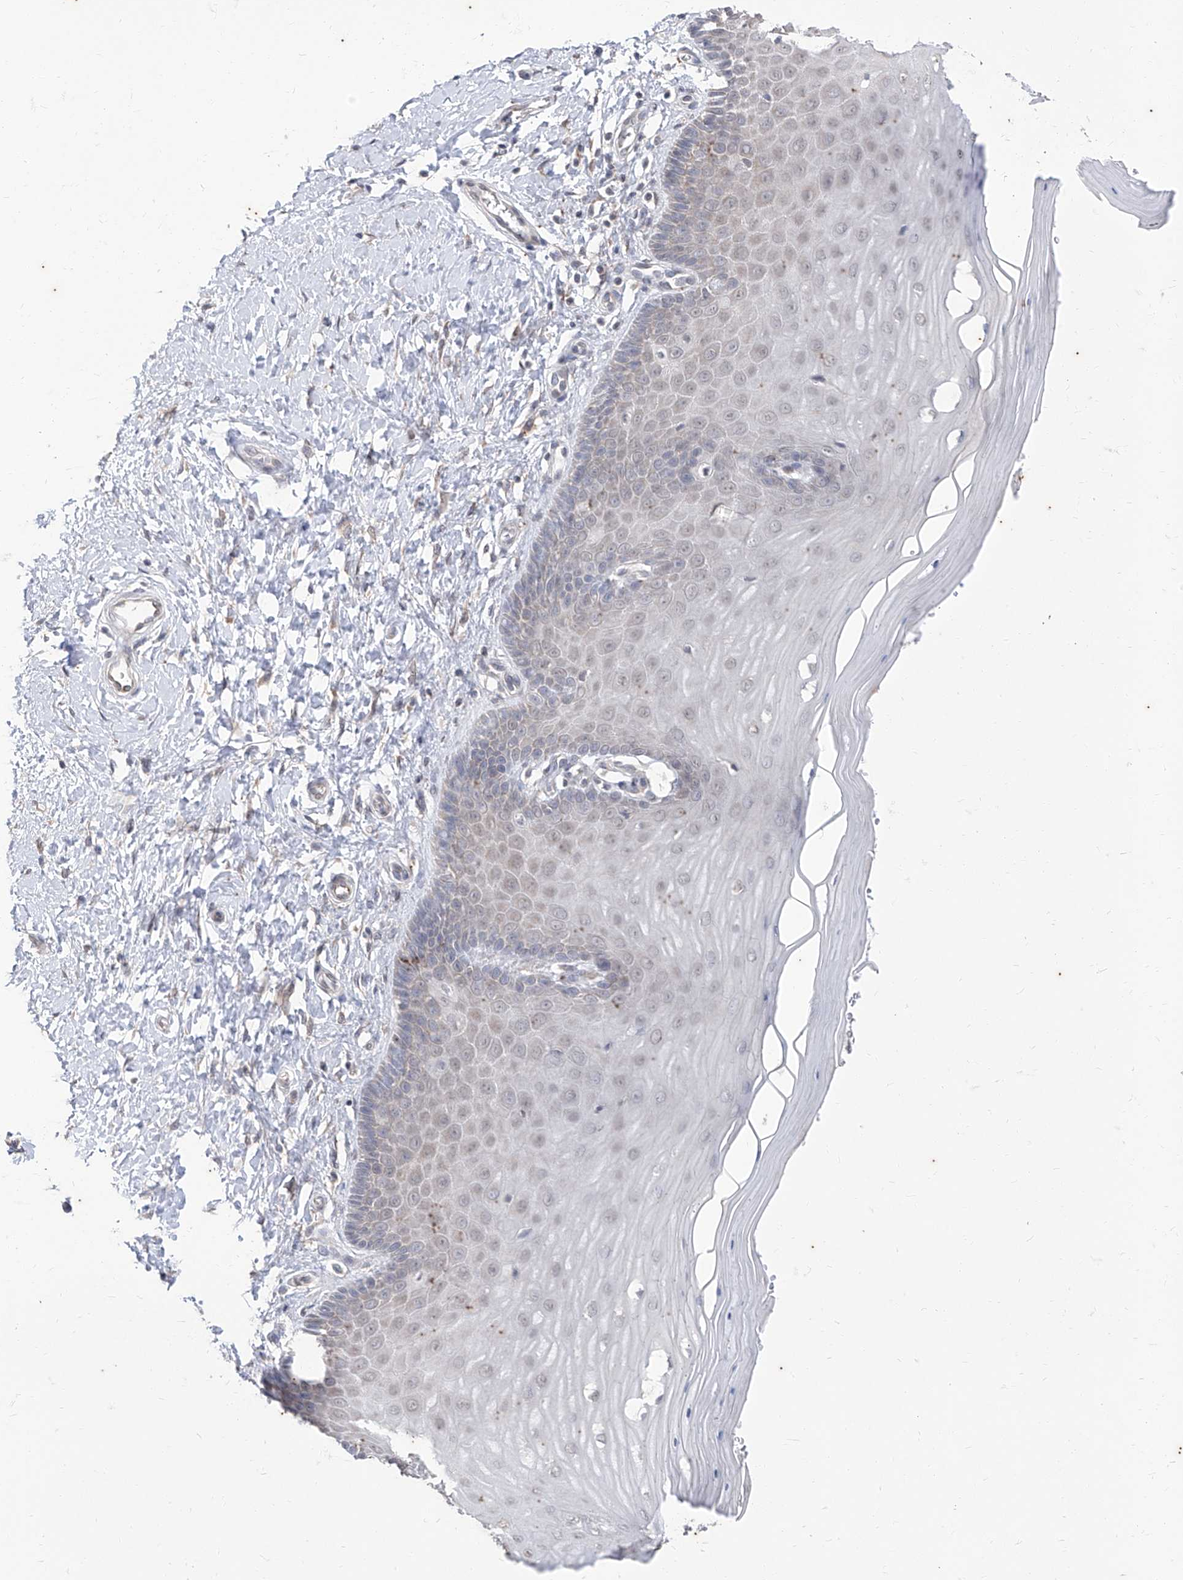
{"staining": {"intensity": "weak", "quantity": "<25%", "location": "nuclear"}, "tissue": "cervix", "cell_type": "Glandular cells", "image_type": "normal", "snomed": [{"axis": "morphology", "description": "Normal tissue, NOS"}, {"axis": "topography", "description": "Cervix"}], "caption": "This is an IHC image of normal human cervix. There is no positivity in glandular cells.", "gene": "PHF20L1", "patient": {"sex": "female", "age": 55}}